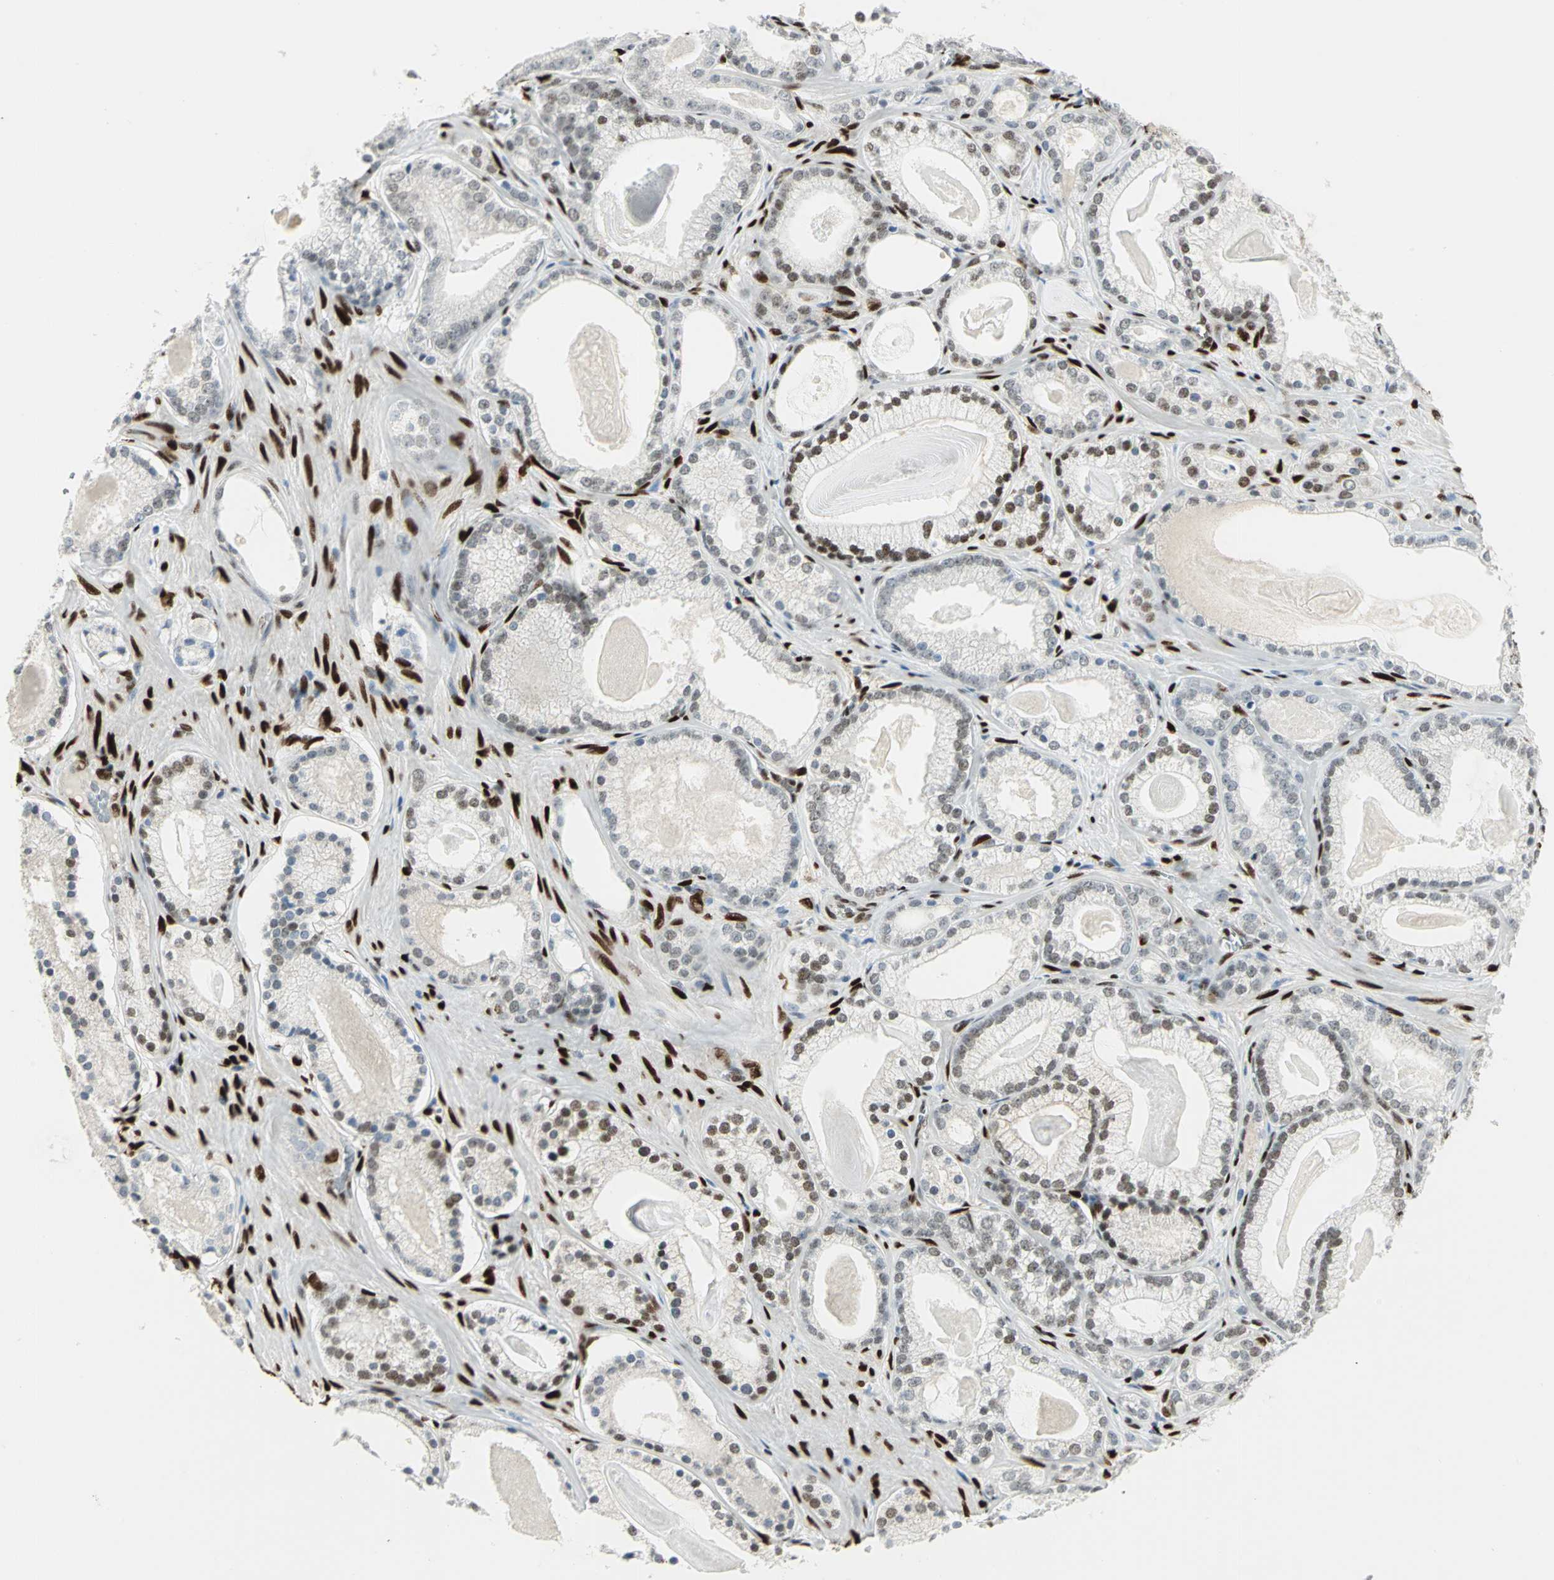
{"staining": {"intensity": "weak", "quantity": ">75%", "location": "nuclear"}, "tissue": "prostate cancer", "cell_type": "Tumor cells", "image_type": "cancer", "snomed": [{"axis": "morphology", "description": "Adenocarcinoma, Low grade"}, {"axis": "topography", "description": "Prostate"}], "caption": "Immunohistochemical staining of human adenocarcinoma (low-grade) (prostate) demonstrates low levels of weak nuclear expression in about >75% of tumor cells. (Stains: DAB in brown, nuclei in blue, Microscopy: brightfield microscopy at high magnification).", "gene": "MEIS2", "patient": {"sex": "male", "age": 59}}